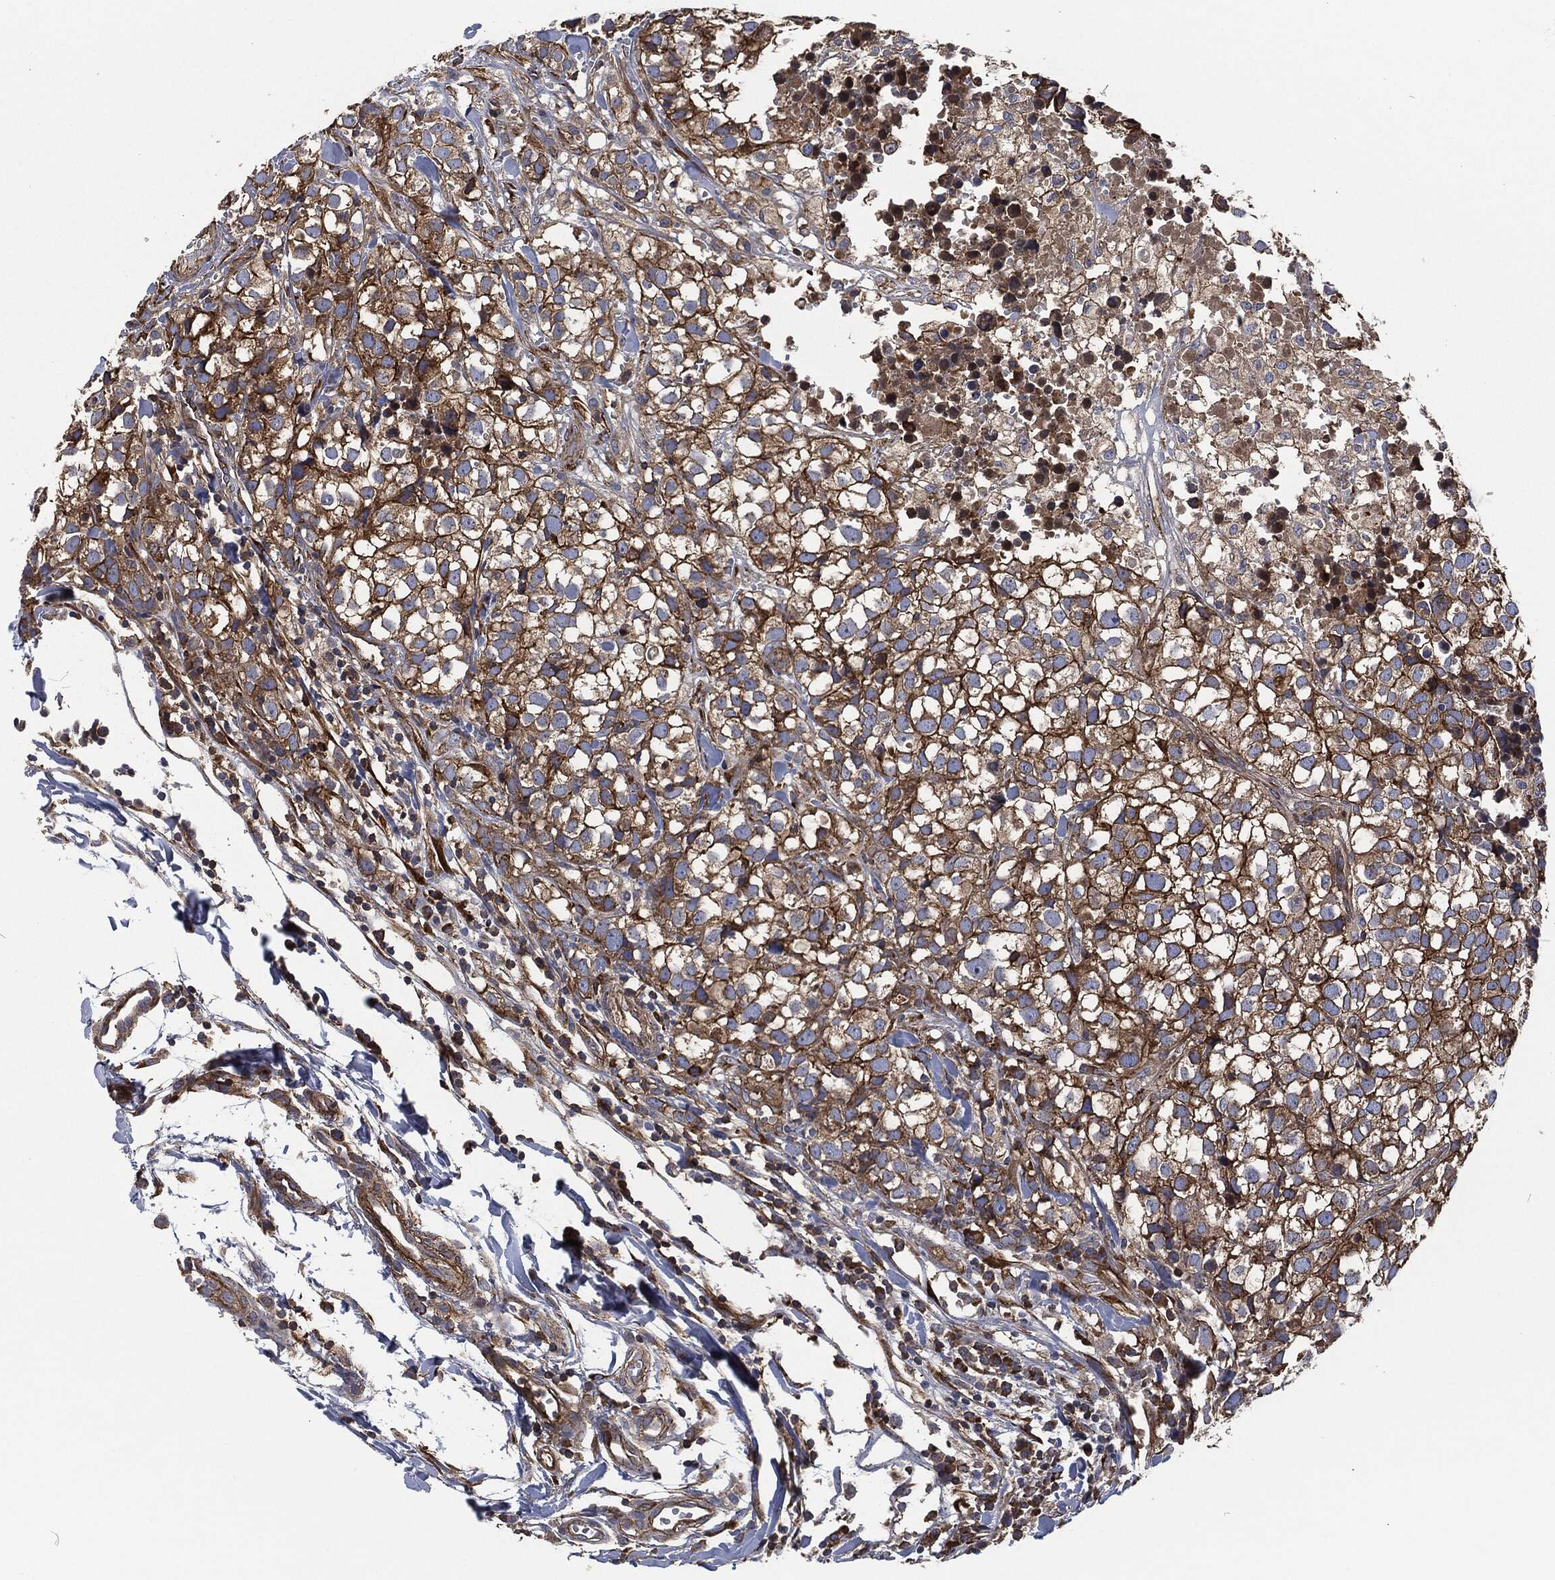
{"staining": {"intensity": "strong", "quantity": ">75%", "location": "cytoplasmic/membranous"}, "tissue": "breast cancer", "cell_type": "Tumor cells", "image_type": "cancer", "snomed": [{"axis": "morphology", "description": "Duct carcinoma"}, {"axis": "topography", "description": "Breast"}], "caption": "A high-resolution image shows IHC staining of breast cancer (infiltrating ductal carcinoma), which demonstrates strong cytoplasmic/membranous positivity in about >75% of tumor cells.", "gene": "LGALS9", "patient": {"sex": "female", "age": 30}}